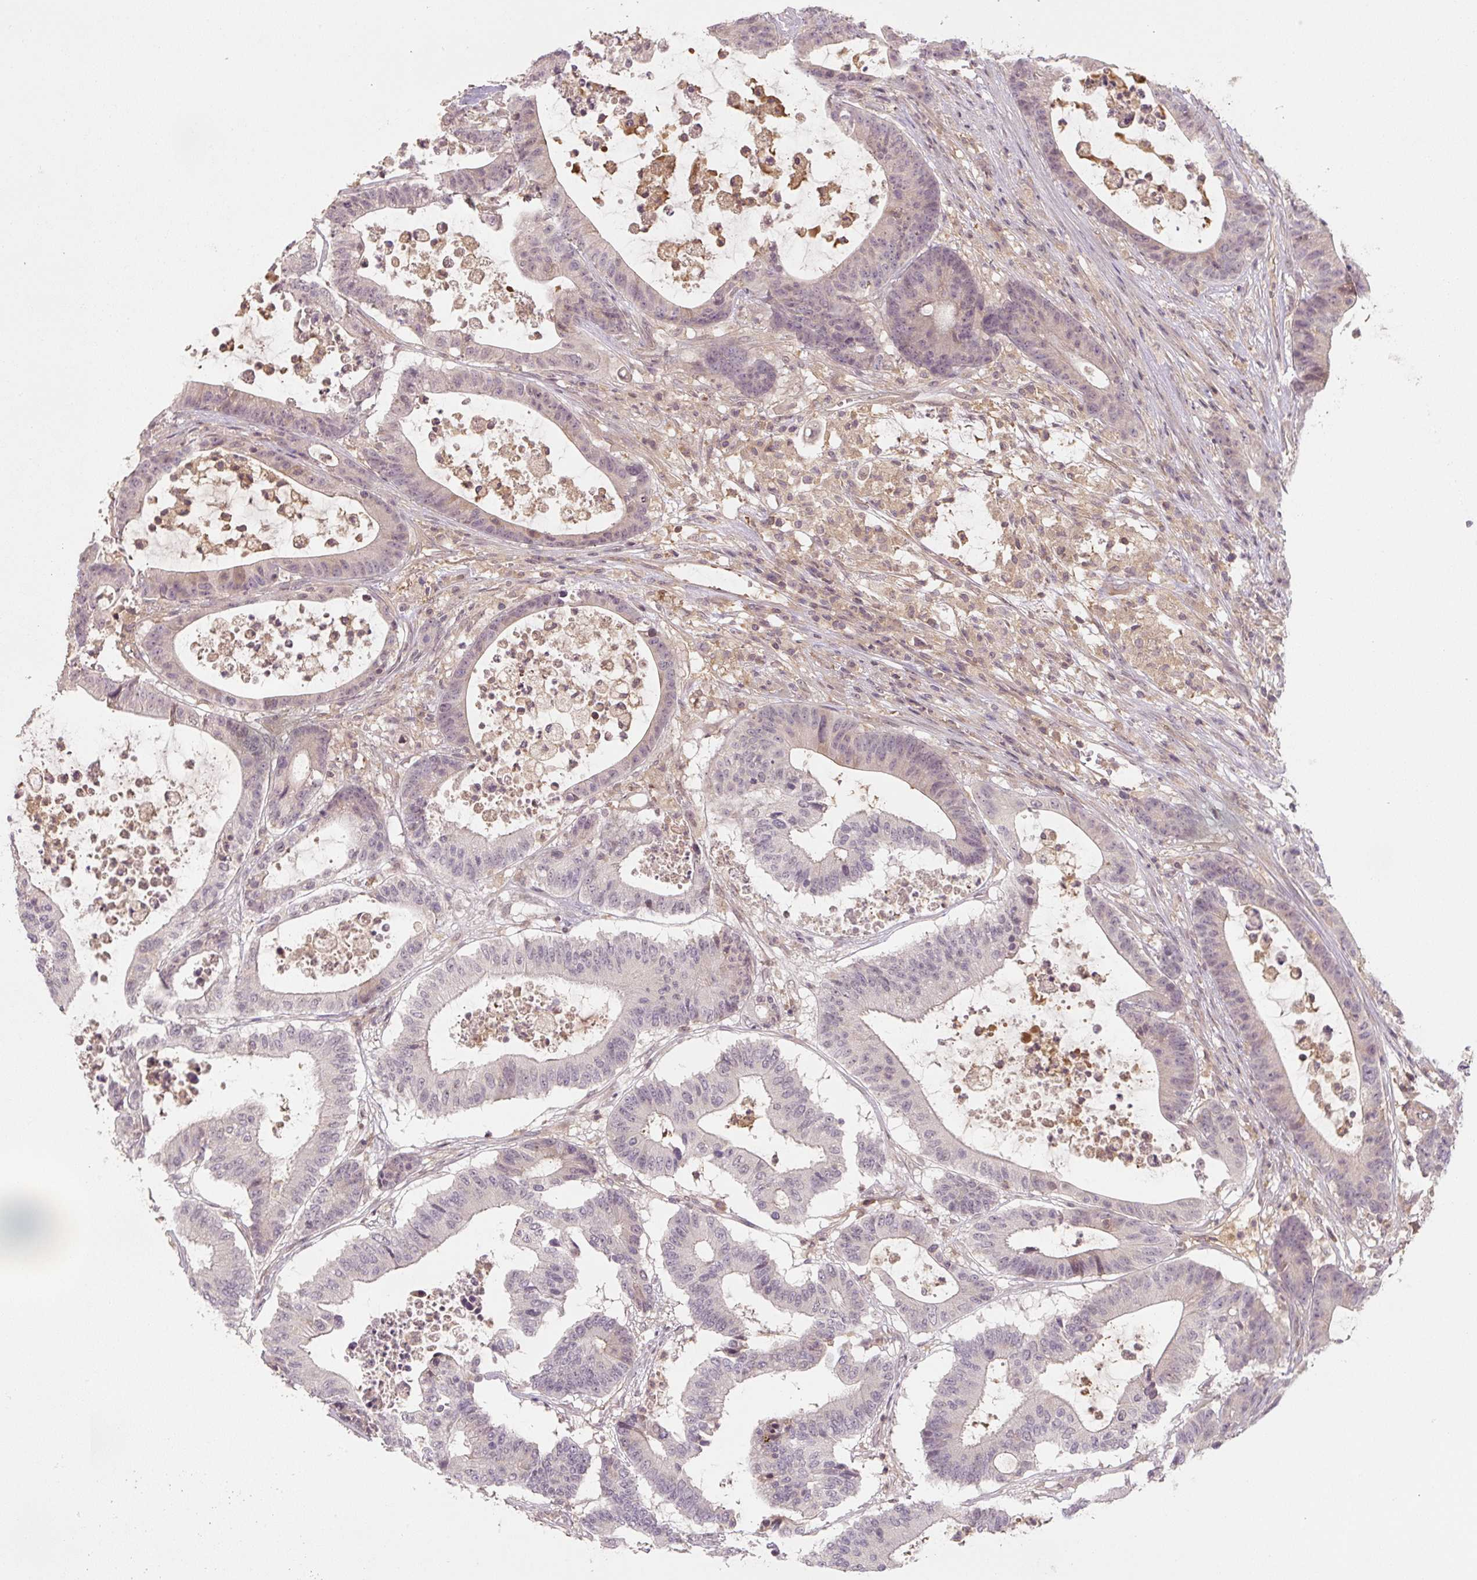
{"staining": {"intensity": "negative", "quantity": "none", "location": "none"}, "tissue": "colorectal cancer", "cell_type": "Tumor cells", "image_type": "cancer", "snomed": [{"axis": "morphology", "description": "Adenocarcinoma, NOS"}, {"axis": "topography", "description": "Colon"}], "caption": "A high-resolution histopathology image shows IHC staining of colorectal adenocarcinoma, which demonstrates no significant positivity in tumor cells. (DAB (3,3'-diaminobenzidine) IHC, high magnification).", "gene": "C2orf73", "patient": {"sex": "female", "age": 84}}